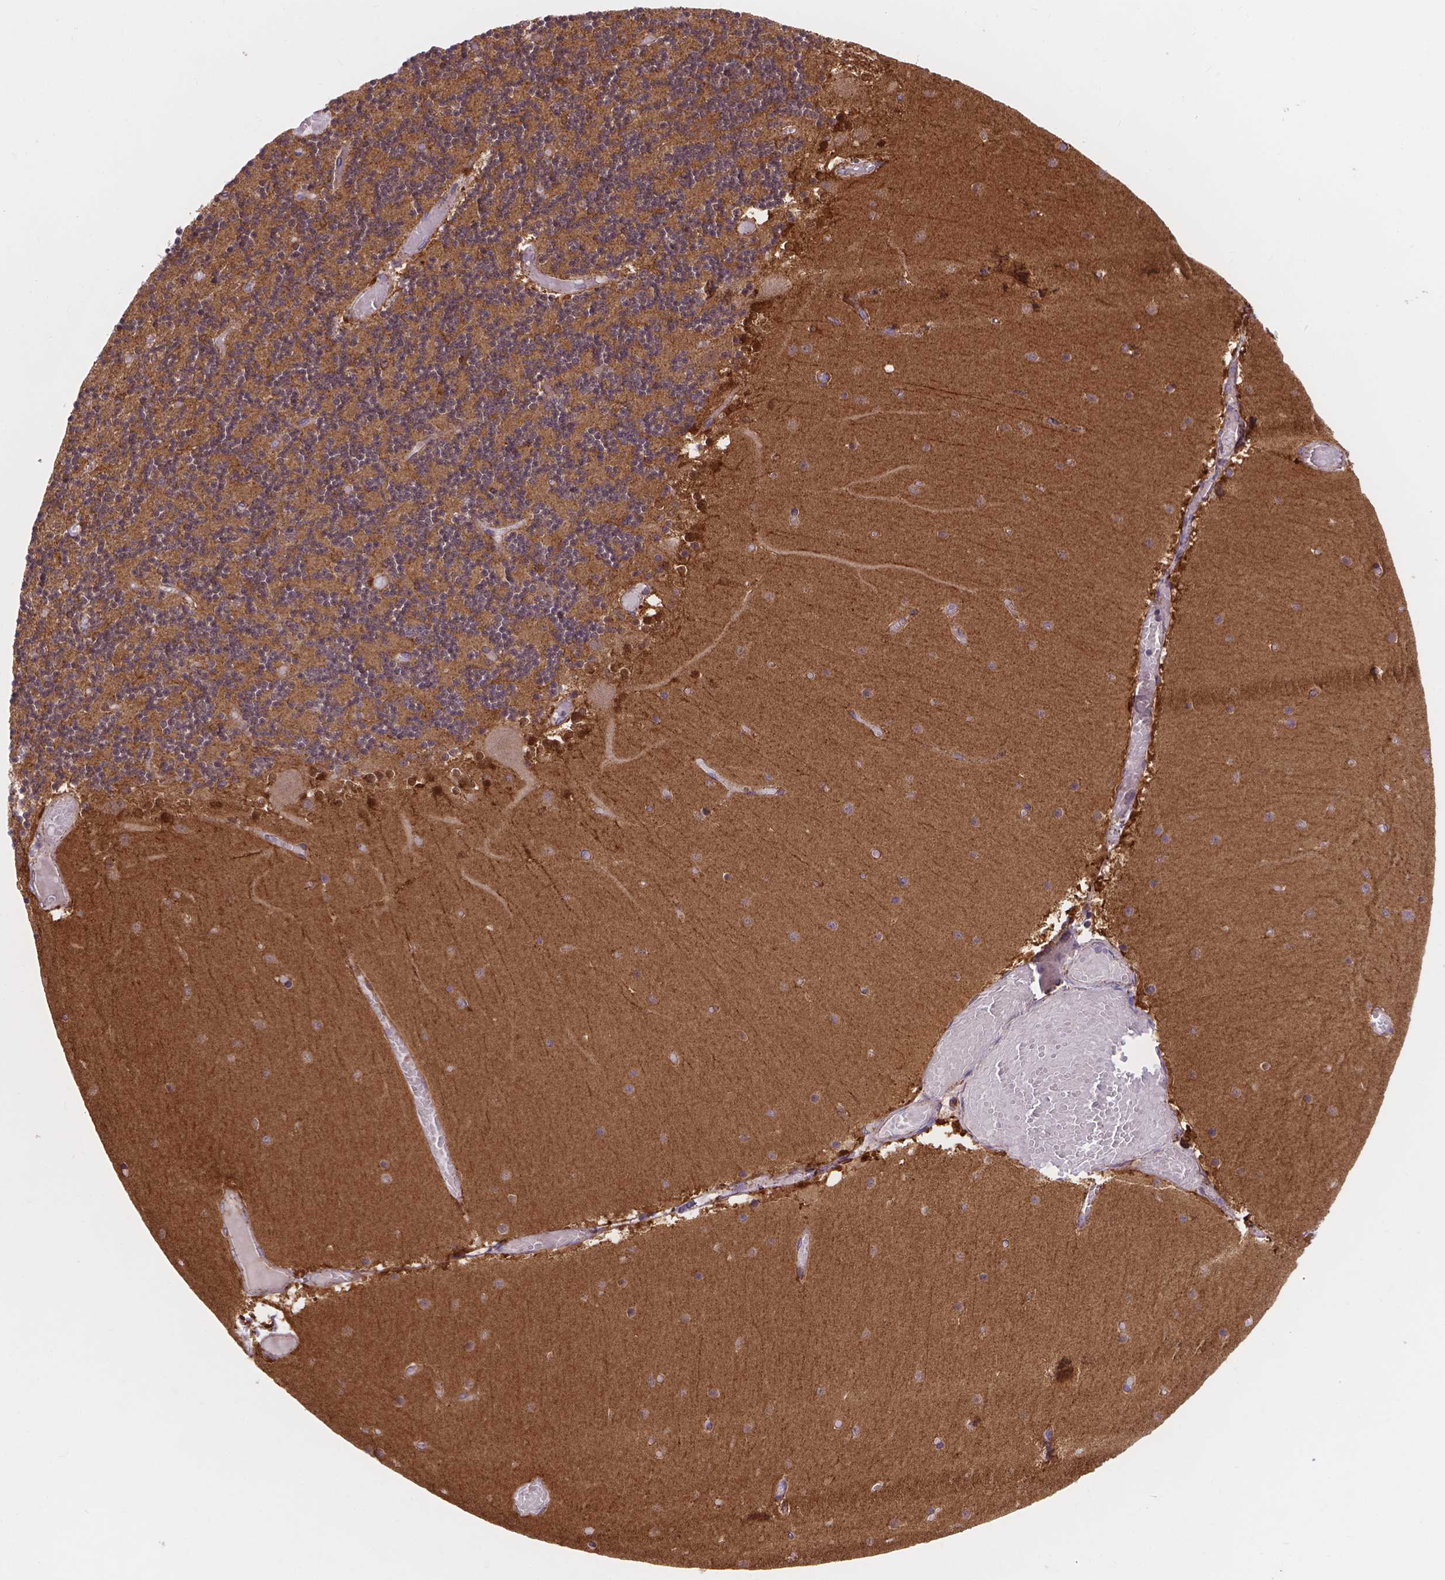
{"staining": {"intensity": "moderate", "quantity": ">75%", "location": "cytoplasmic/membranous"}, "tissue": "cerebellum", "cell_type": "Cells in granular layer", "image_type": "normal", "snomed": [{"axis": "morphology", "description": "Normal tissue, NOS"}, {"axis": "topography", "description": "Cerebellum"}], "caption": "DAB (3,3'-diaminobenzidine) immunohistochemical staining of normal cerebellum displays moderate cytoplasmic/membranous protein staining in approximately >75% of cells in granular layer.", "gene": "AK3", "patient": {"sex": "female", "age": 28}}